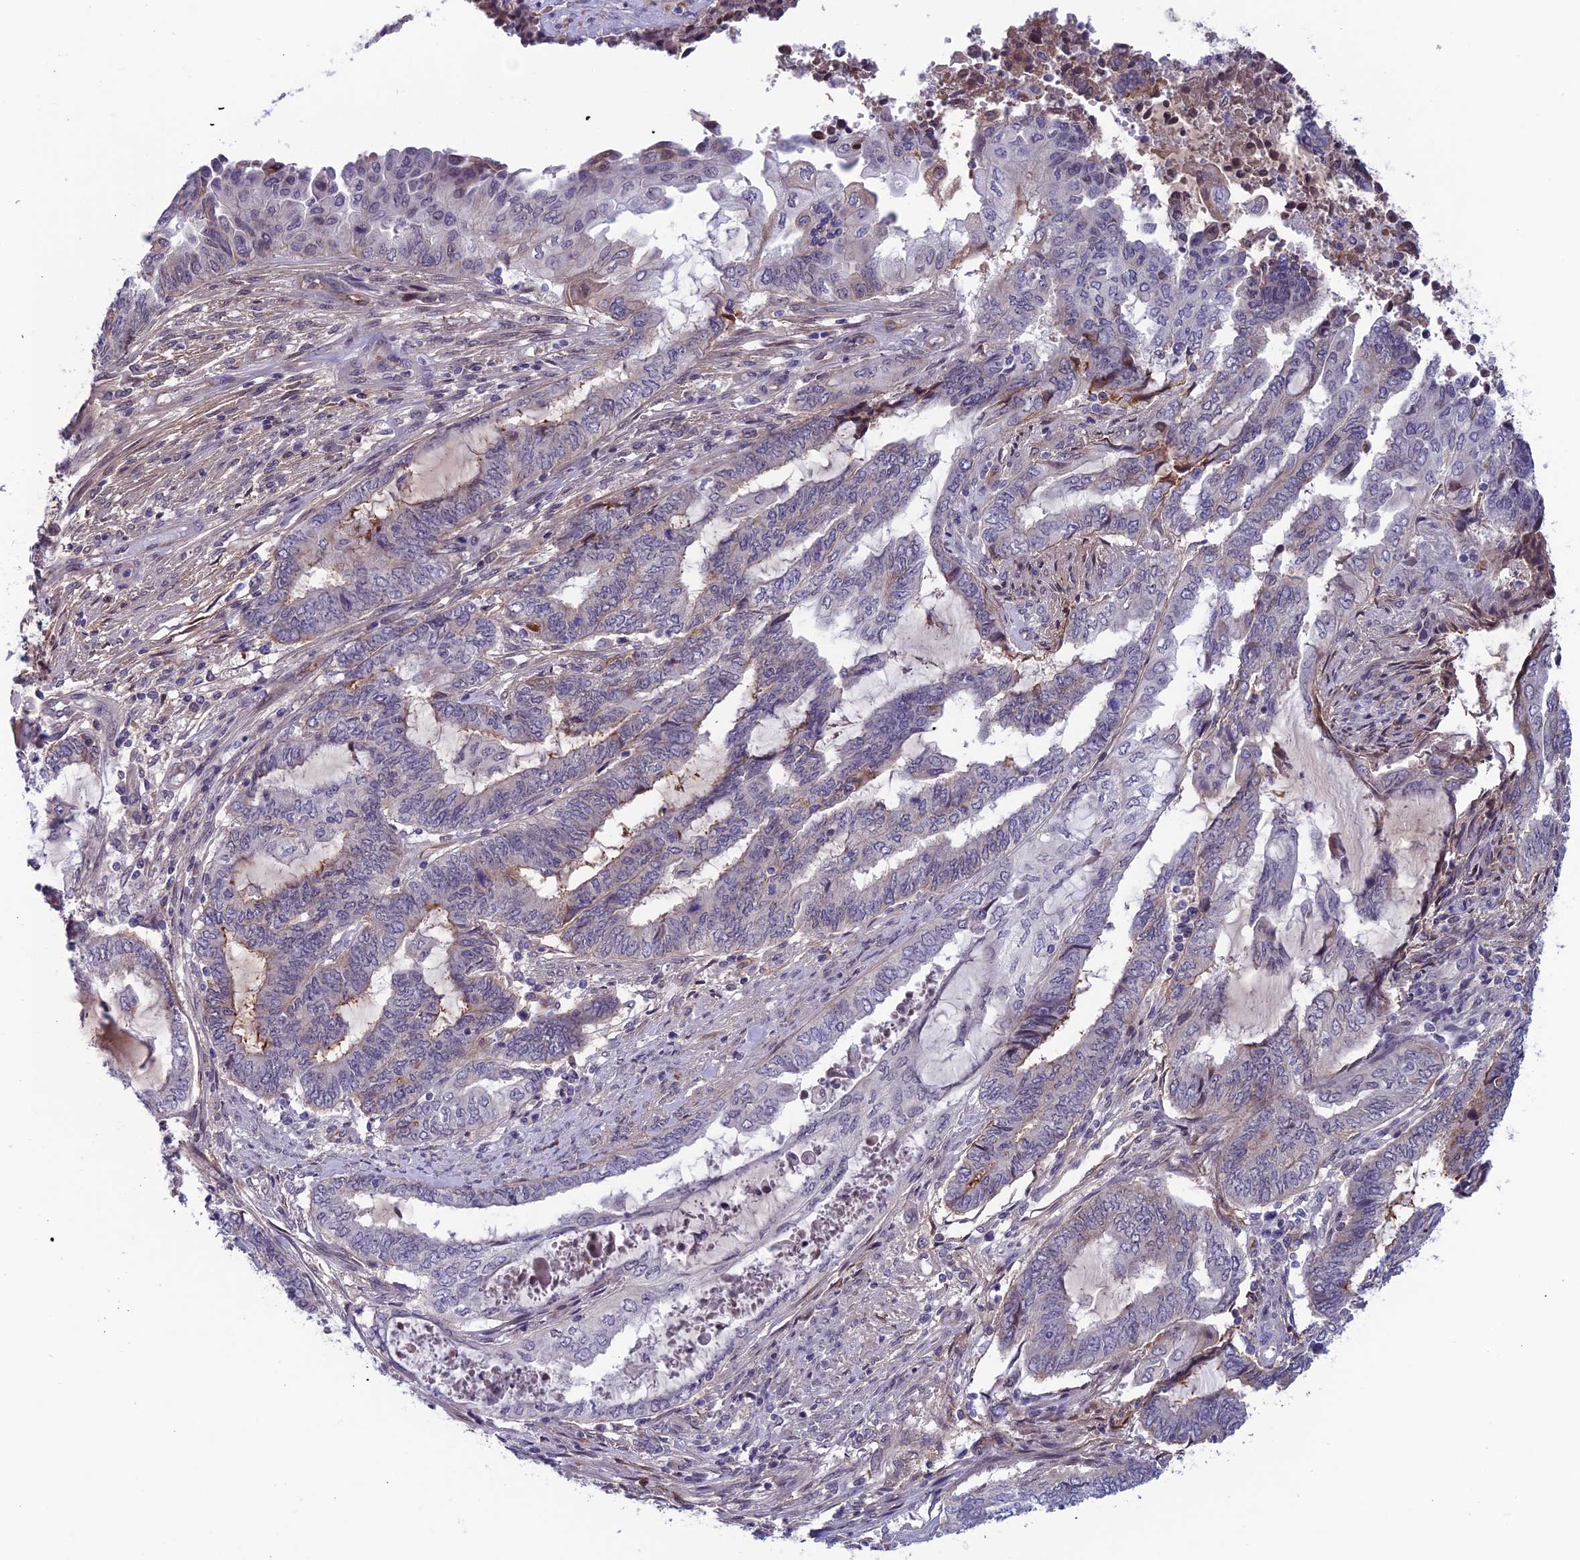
{"staining": {"intensity": "negative", "quantity": "none", "location": "none"}, "tissue": "endometrial cancer", "cell_type": "Tumor cells", "image_type": "cancer", "snomed": [{"axis": "morphology", "description": "Adenocarcinoma, NOS"}, {"axis": "topography", "description": "Uterus"}, {"axis": "topography", "description": "Endometrium"}], "caption": "Endometrial cancer (adenocarcinoma) was stained to show a protein in brown. There is no significant positivity in tumor cells.", "gene": "FKBPL", "patient": {"sex": "female", "age": 70}}